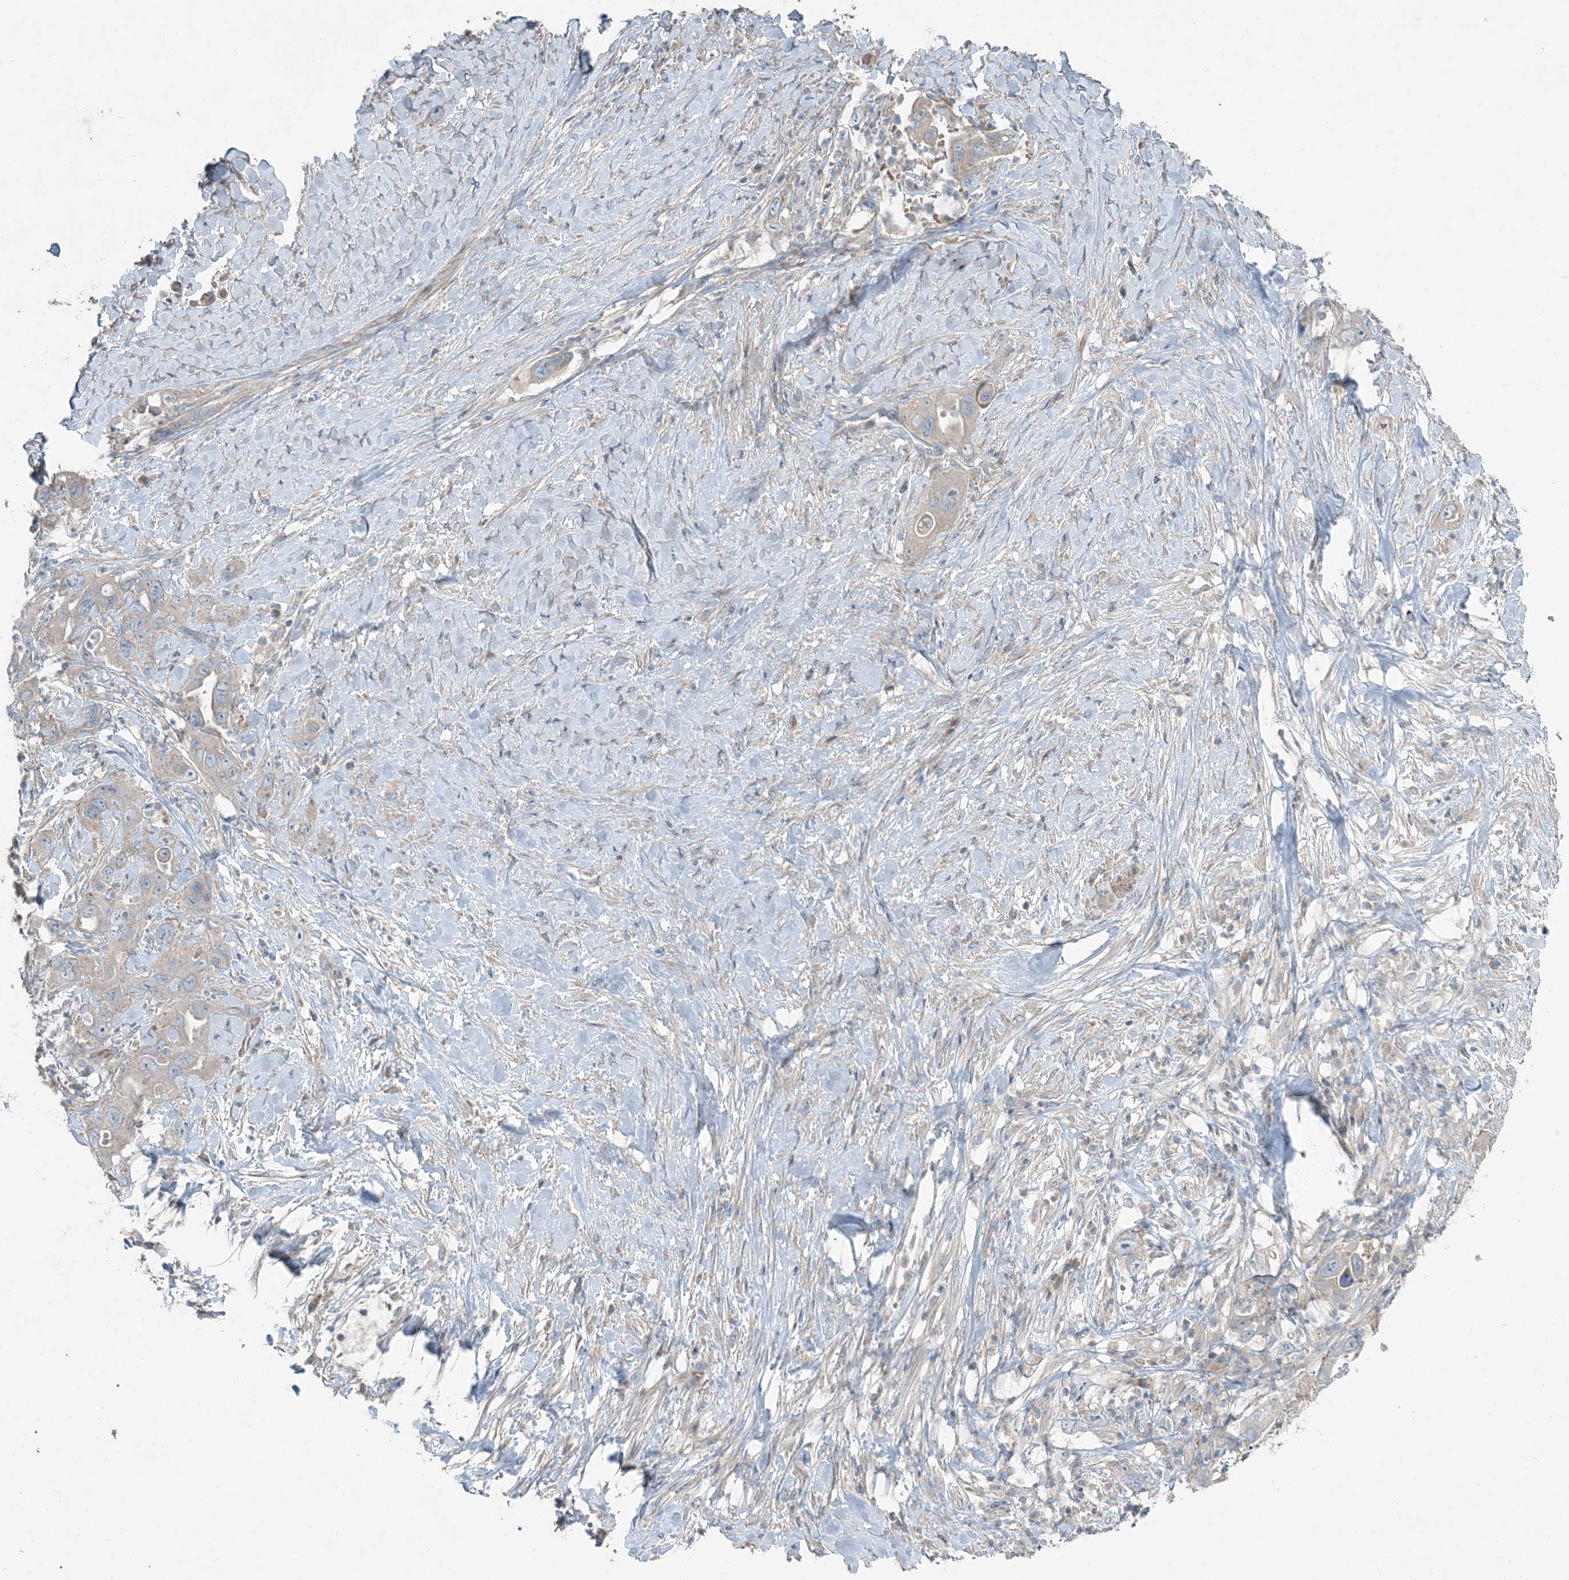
{"staining": {"intensity": "weak", "quantity": "<25%", "location": "cytoplasmic/membranous"}, "tissue": "pancreatic cancer", "cell_type": "Tumor cells", "image_type": "cancer", "snomed": [{"axis": "morphology", "description": "Adenocarcinoma, NOS"}, {"axis": "topography", "description": "Pancreas"}], "caption": "Tumor cells are negative for brown protein staining in pancreatic cancer. (DAB (3,3'-diaminobenzidine) IHC visualized using brightfield microscopy, high magnification).", "gene": "SLC4A10", "patient": {"sex": "female", "age": 71}}